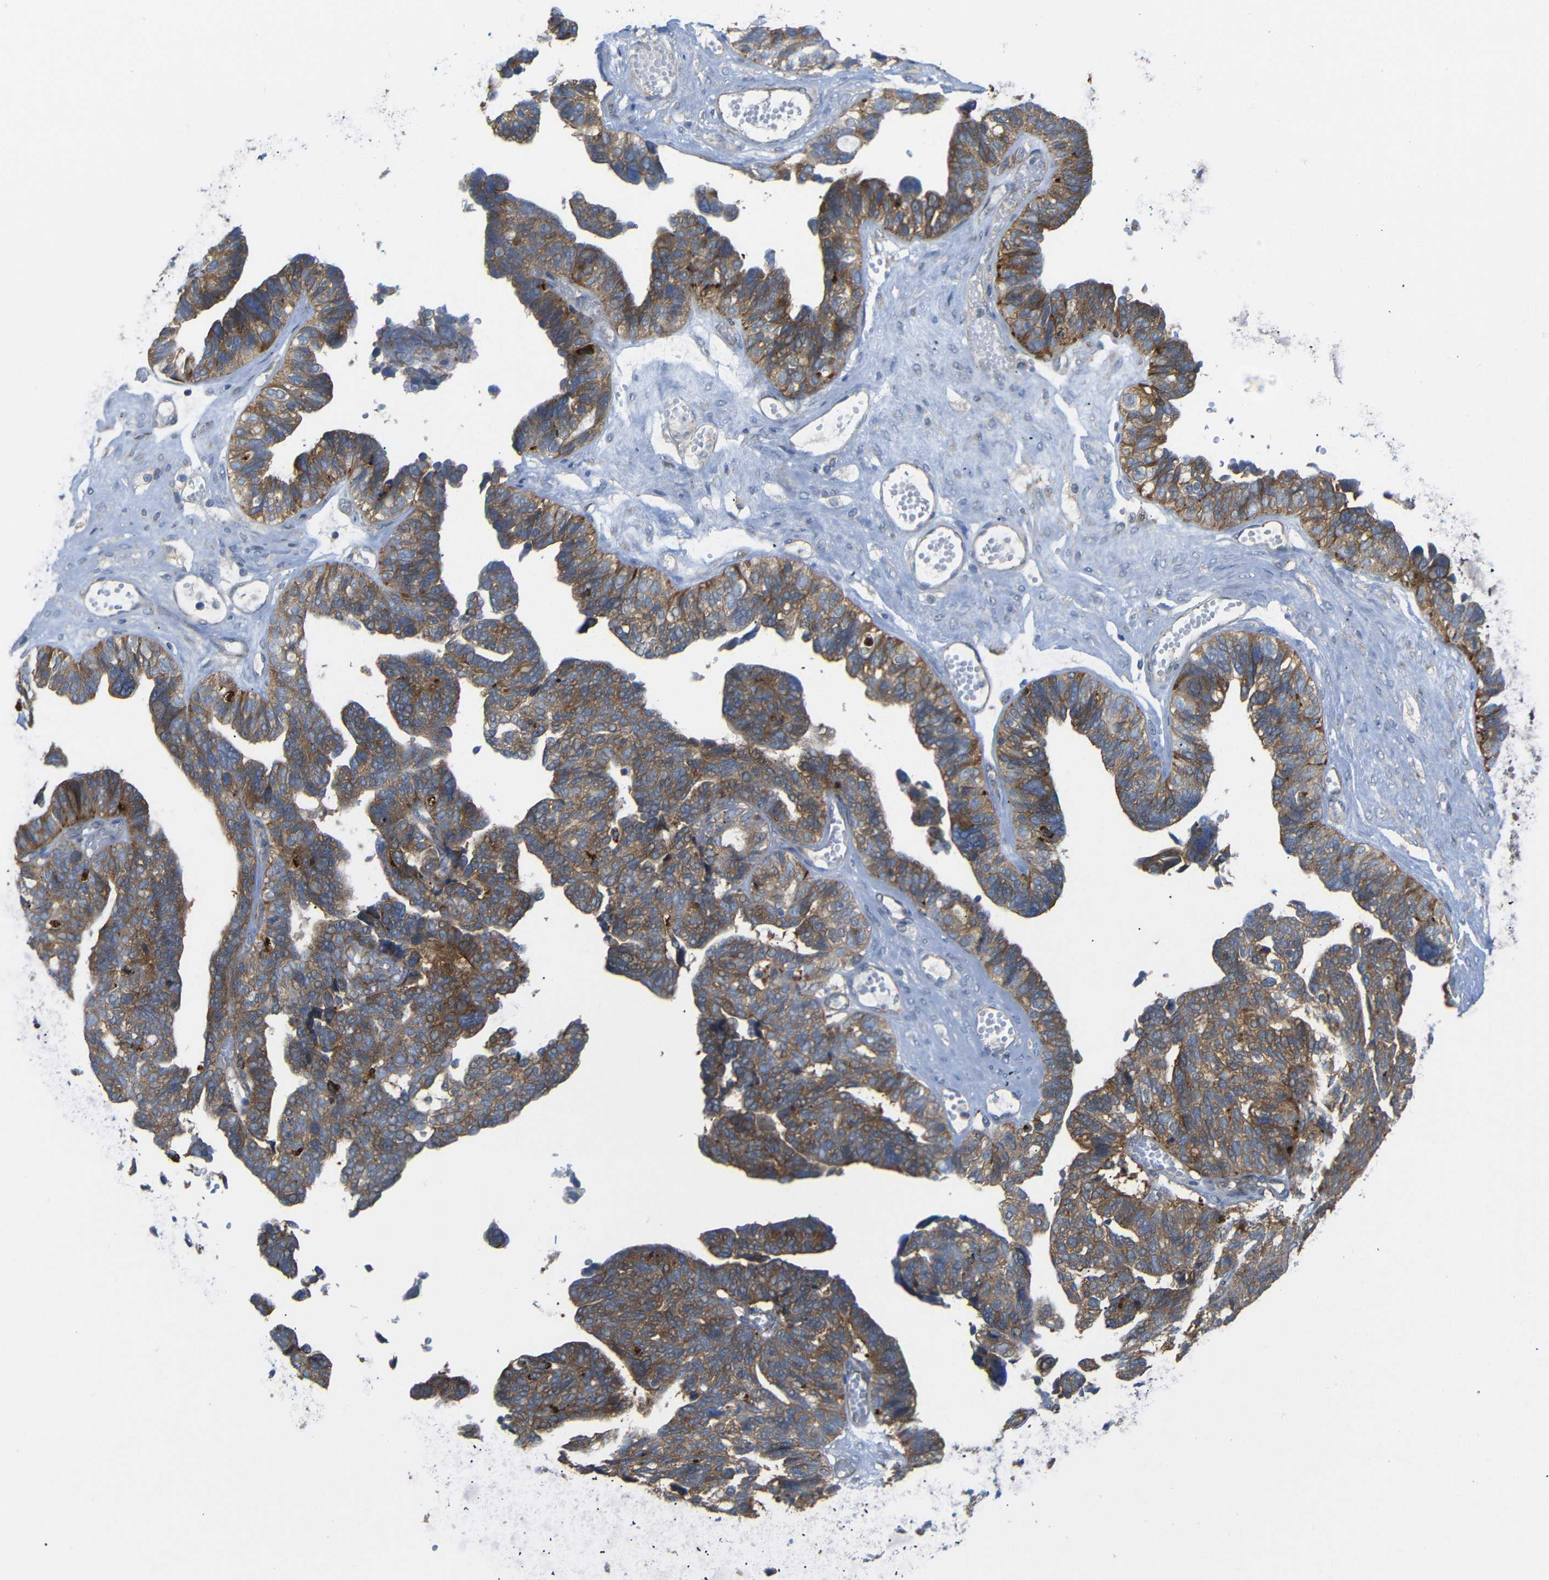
{"staining": {"intensity": "moderate", "quantity": ">75%", "location": "cytoplasmic/membranous"}, "tissue": "ovarian cancer", "cell_type": "Tumor cells", "image_type": "cancer", "snomed": [{"axis": "morphology", "description": "Cystadenocarcinoma, serous, NOS"}, {"axis": "topography", "description": "Ovary"}], "caption": "This photomicrograph shows IHC staining of serous cystadenocarcinoma (ovarian), with medium moderate cytoplasmic/membranous expression in about >75% of tumor cells.", "gene": "SYPL1", "patient": {"sex": "female", "age": 79}}